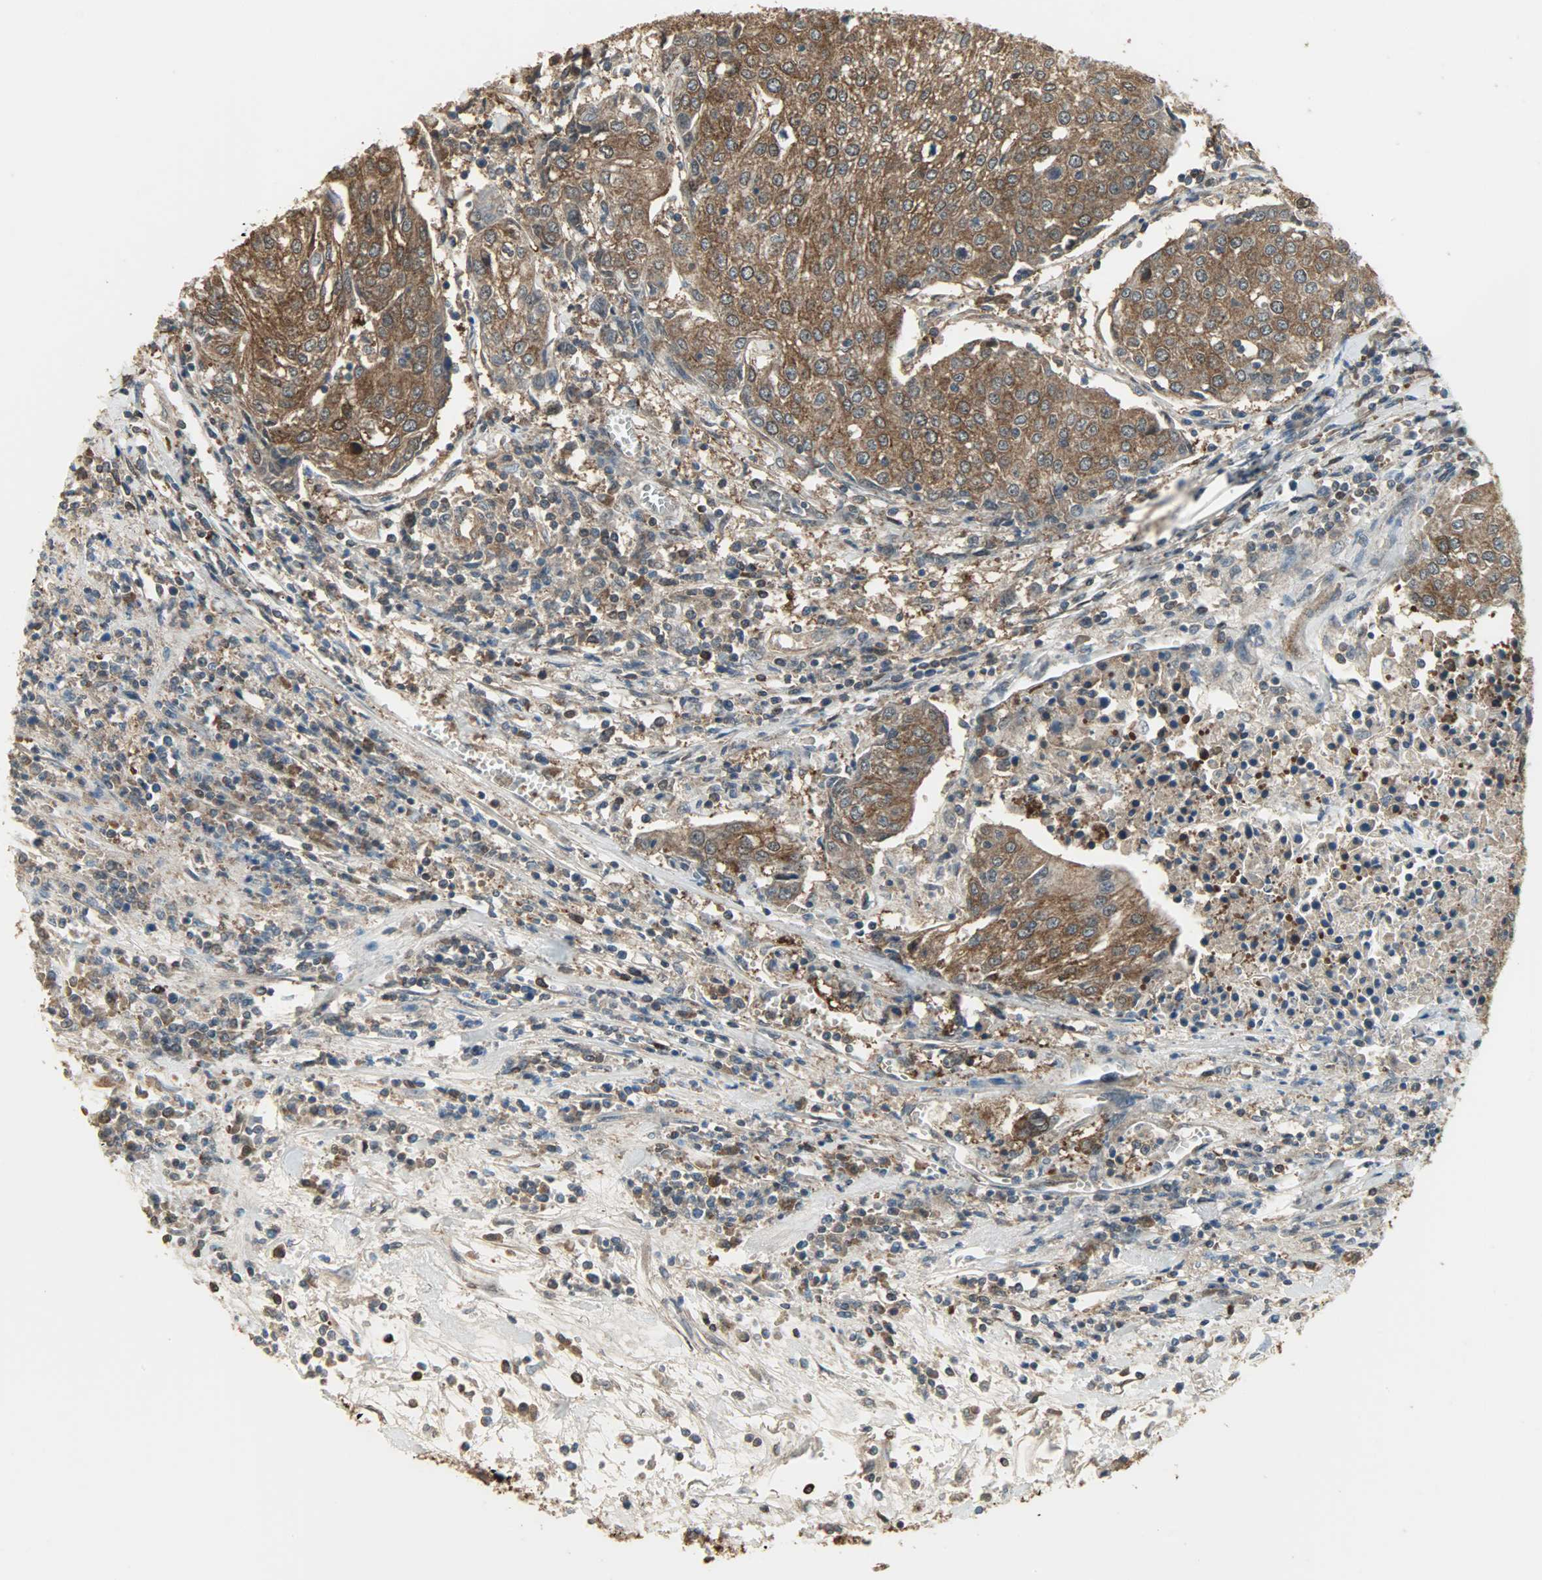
{"staining": {"intensity": "strong", "quantity": ">75%", "location": "cytoplasmic/membranous"}, "tissue": "urothelial cancer", "cell_type": "Tumor cells", "image_type": "cancer", "snomed": [{"axis": "morphology", "description": "Urothelial carcinoma, High grade"}, {"axis": "topography", "description": "Urinary bladder"}], "caption": "IHC image of urothelial cancer stained for a protein (brown), which demonstrates high levels of strong cytoplasmic/membranous expression in approximately >75% of tumor cells.", "gene": "LDHB", "patient": {"sex": "female", "age": 85}}